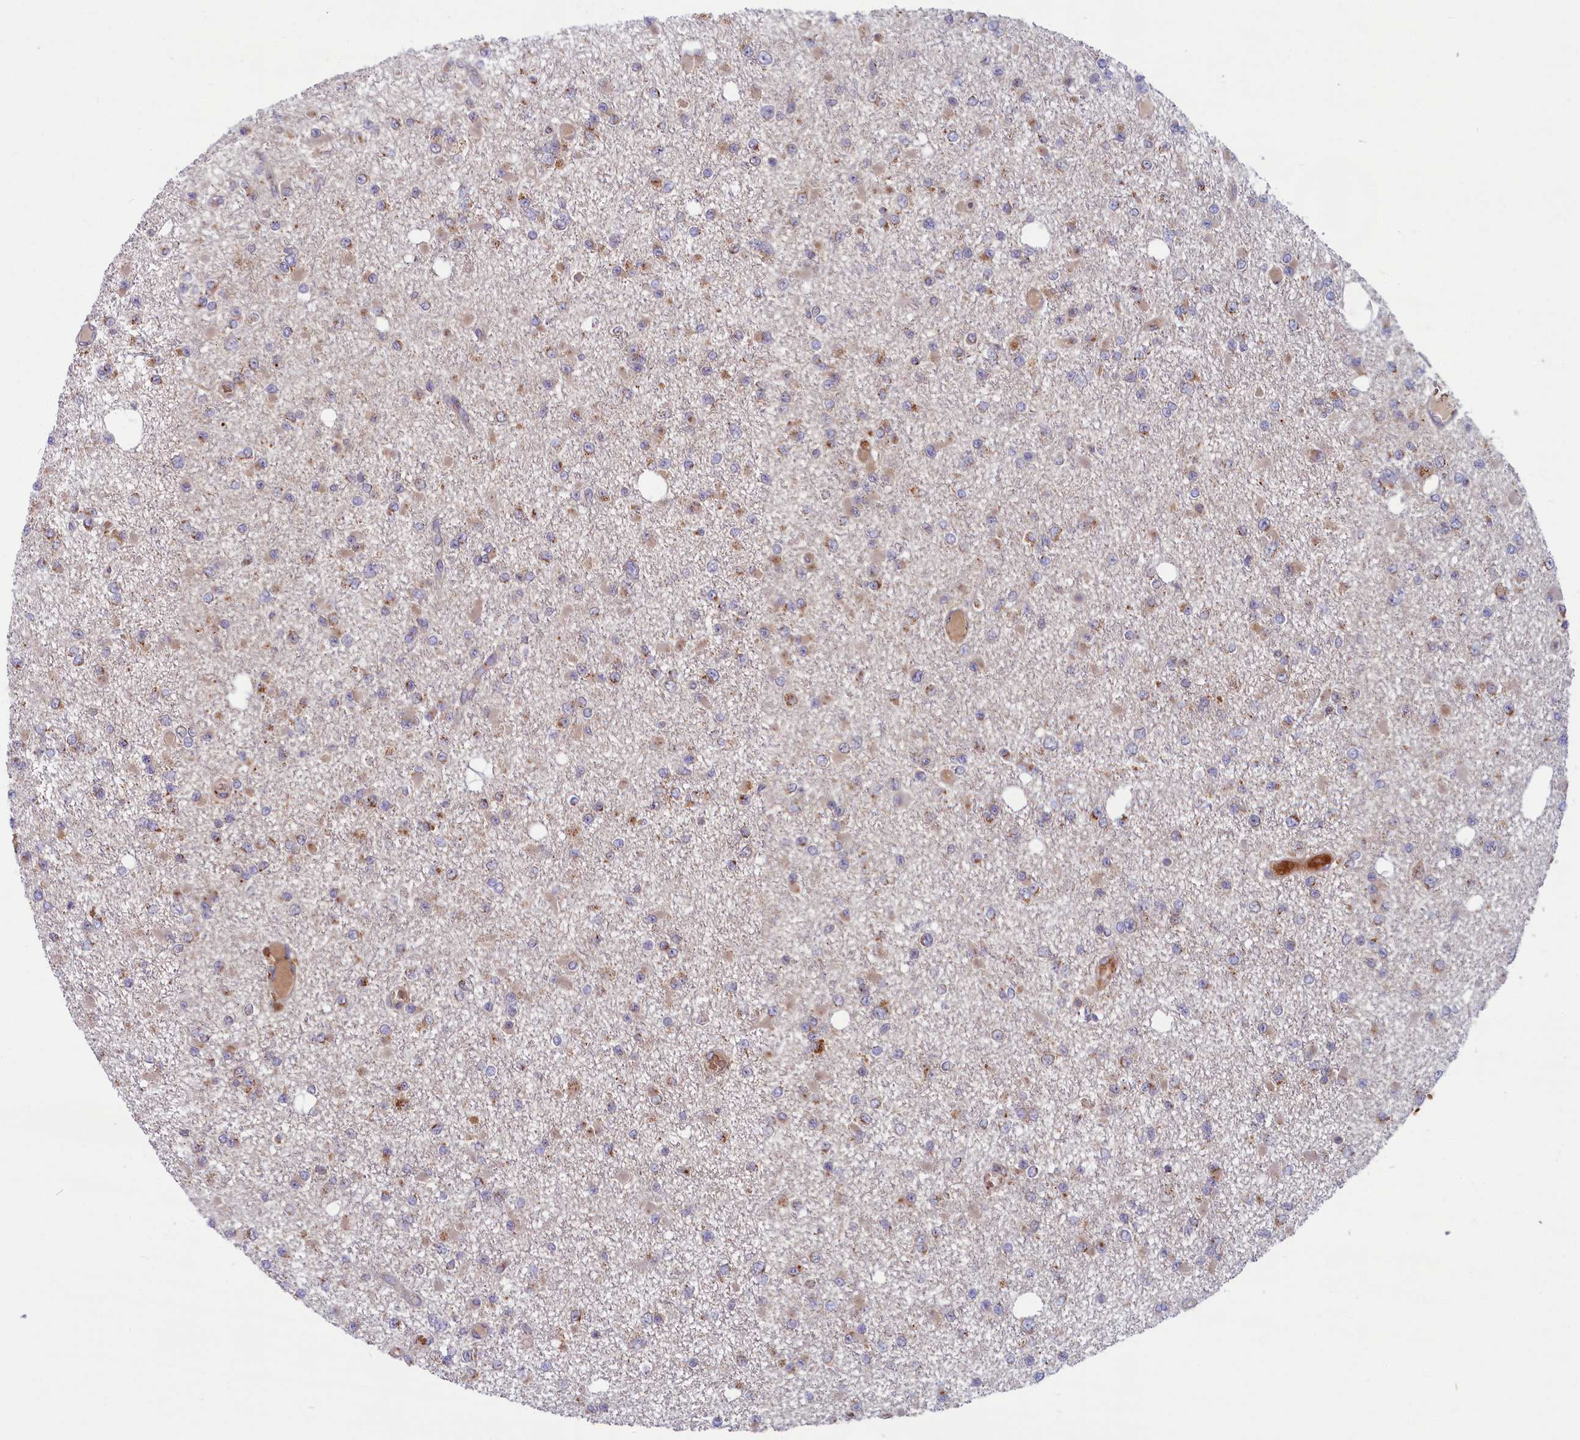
{"staining": {"intensity": "weak", "quantity": "25%-75%", "location": "cytoplasmic/membranous"}, "tissue": "glioma", "cell_type": "Tumor cells", "image_type": "cancer", "snomed": [{"axis": "morphology", "description": "Glioma, malignant, Low grade"}, {"axis": "topography", "description": "Brain"}], "caption": "A brown stain shows weak cytoplasmic/membranous expression of a protein in human low-grade glioma (malignant) tumor cells.", "gene": "BLVRB", "patient": {"sex": "female", "age": 22}}